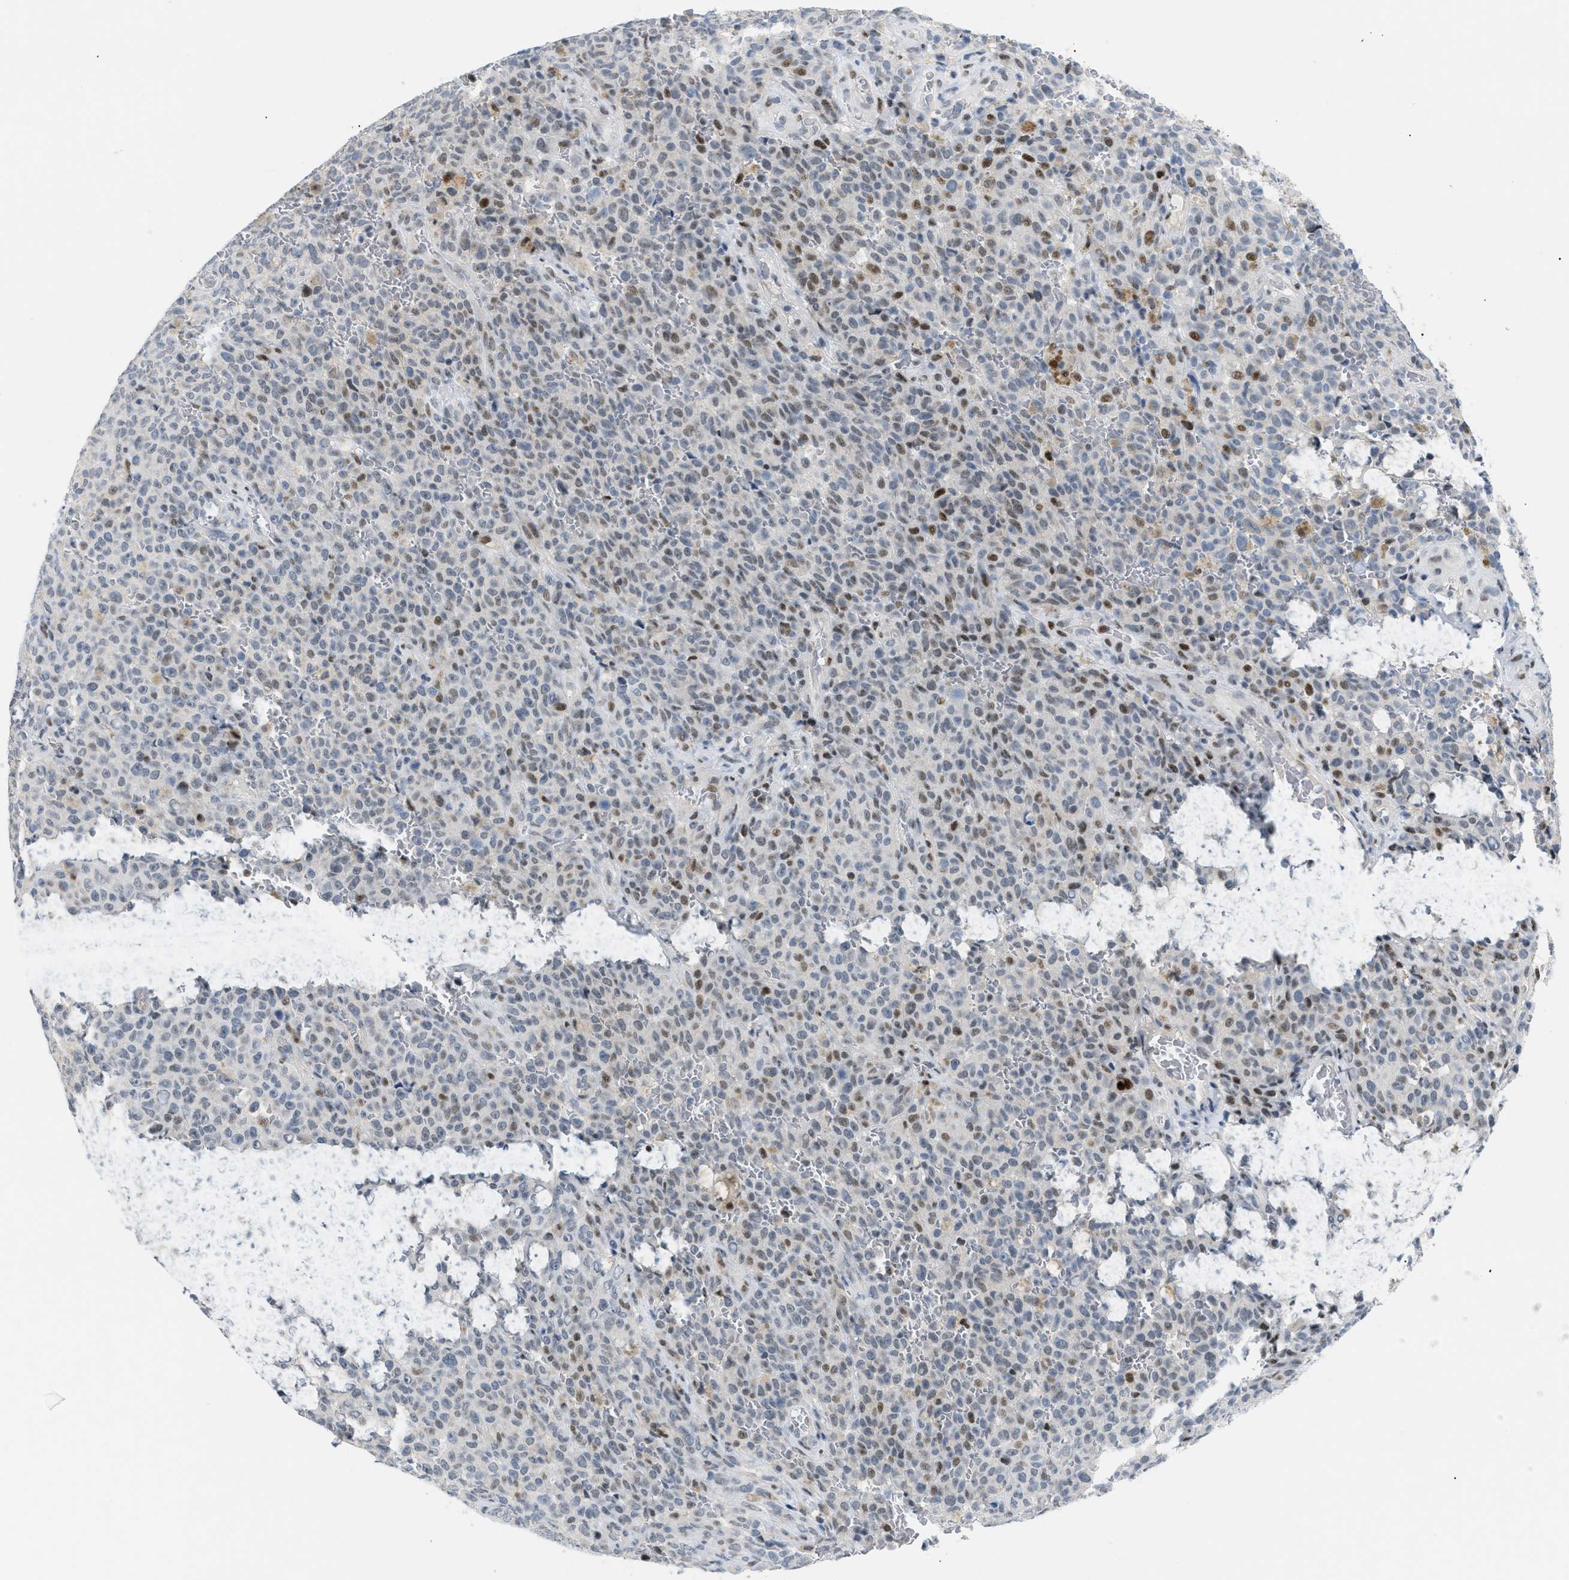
{"staining": {"intensity": "moderate", "quantity": "25%-75%", "location": "nuclear"}, "tissue": "melanoma", "cell_type": "Tumor cells", "image_type": "cancer", "snomed": [{"axis": "morphology", "description": "Malignant melanoma, NOS"}, {"axis": "topography", "description": "Skin"}], "caption": "Brown immunohistochemical staining in human malignant melanoma shows moderate nuclear positivity in about 25%-75% of tumor cells. (DAB IHC with brightfield microscopy, high magnification).", "gene": "MED1", "patient": {"sex": "female", "age": 82}}